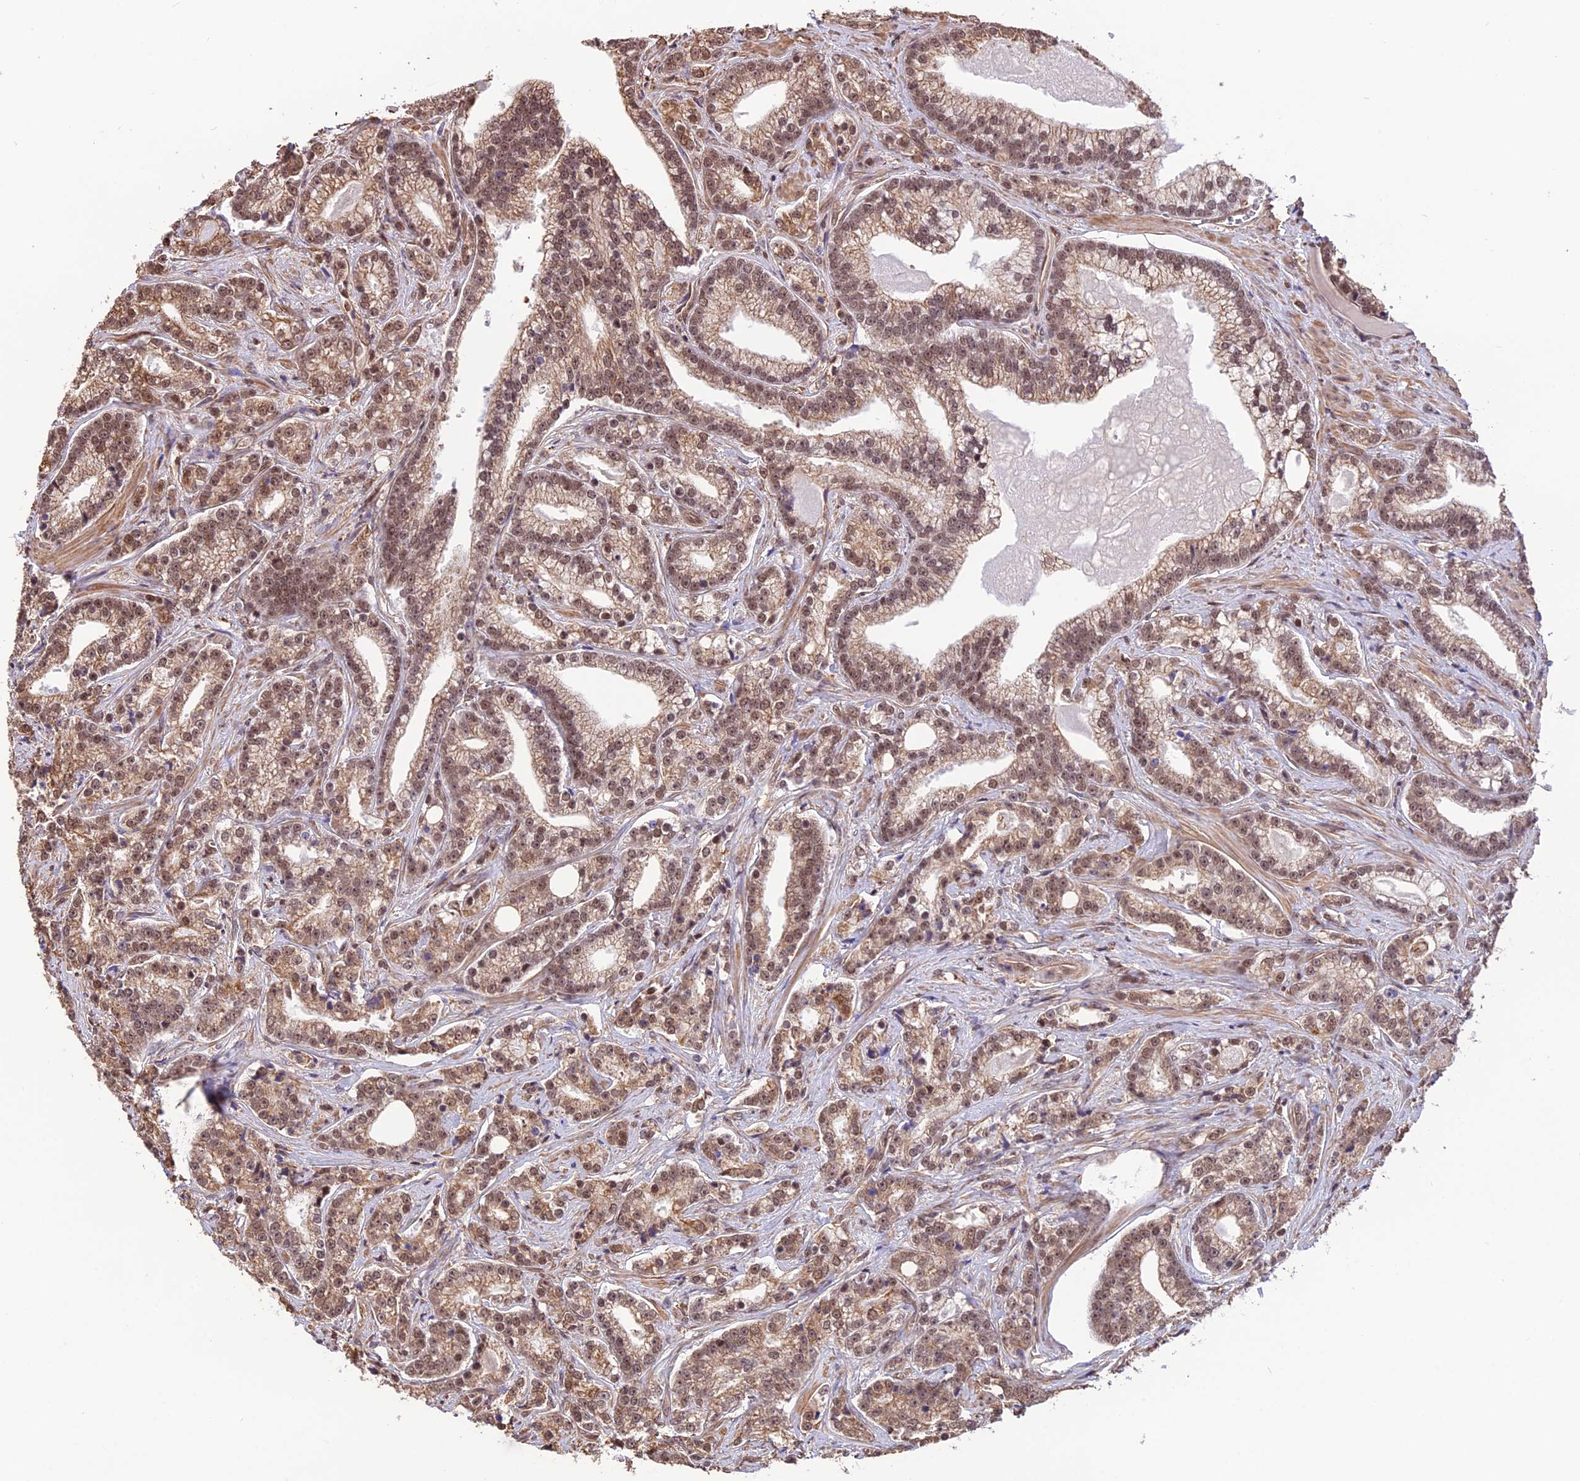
{"staining": {"intensity": "moderate", "quantity": ">75%", "location": "cytoplasmic/membranous,nuclear"}, "tissue": "prostate cancer", "cell_type": "Tumor cells", "image_type": "cancer", "snomed": [{"axis": "morphology", "description": "Adenocarcinoma, High grade"}, {"axis": "topography", "description": "Prostate"}], "caption": "Immunohistochemical staining of human high-grade adenocarcinoma (prostate) demonstrates moderate cytoplasmic/membranous and nuclear protein expression in approximately >75% of tumor cells.", "gene": "ZC3H4", "patient": {"sex": "male", "age": 67}}